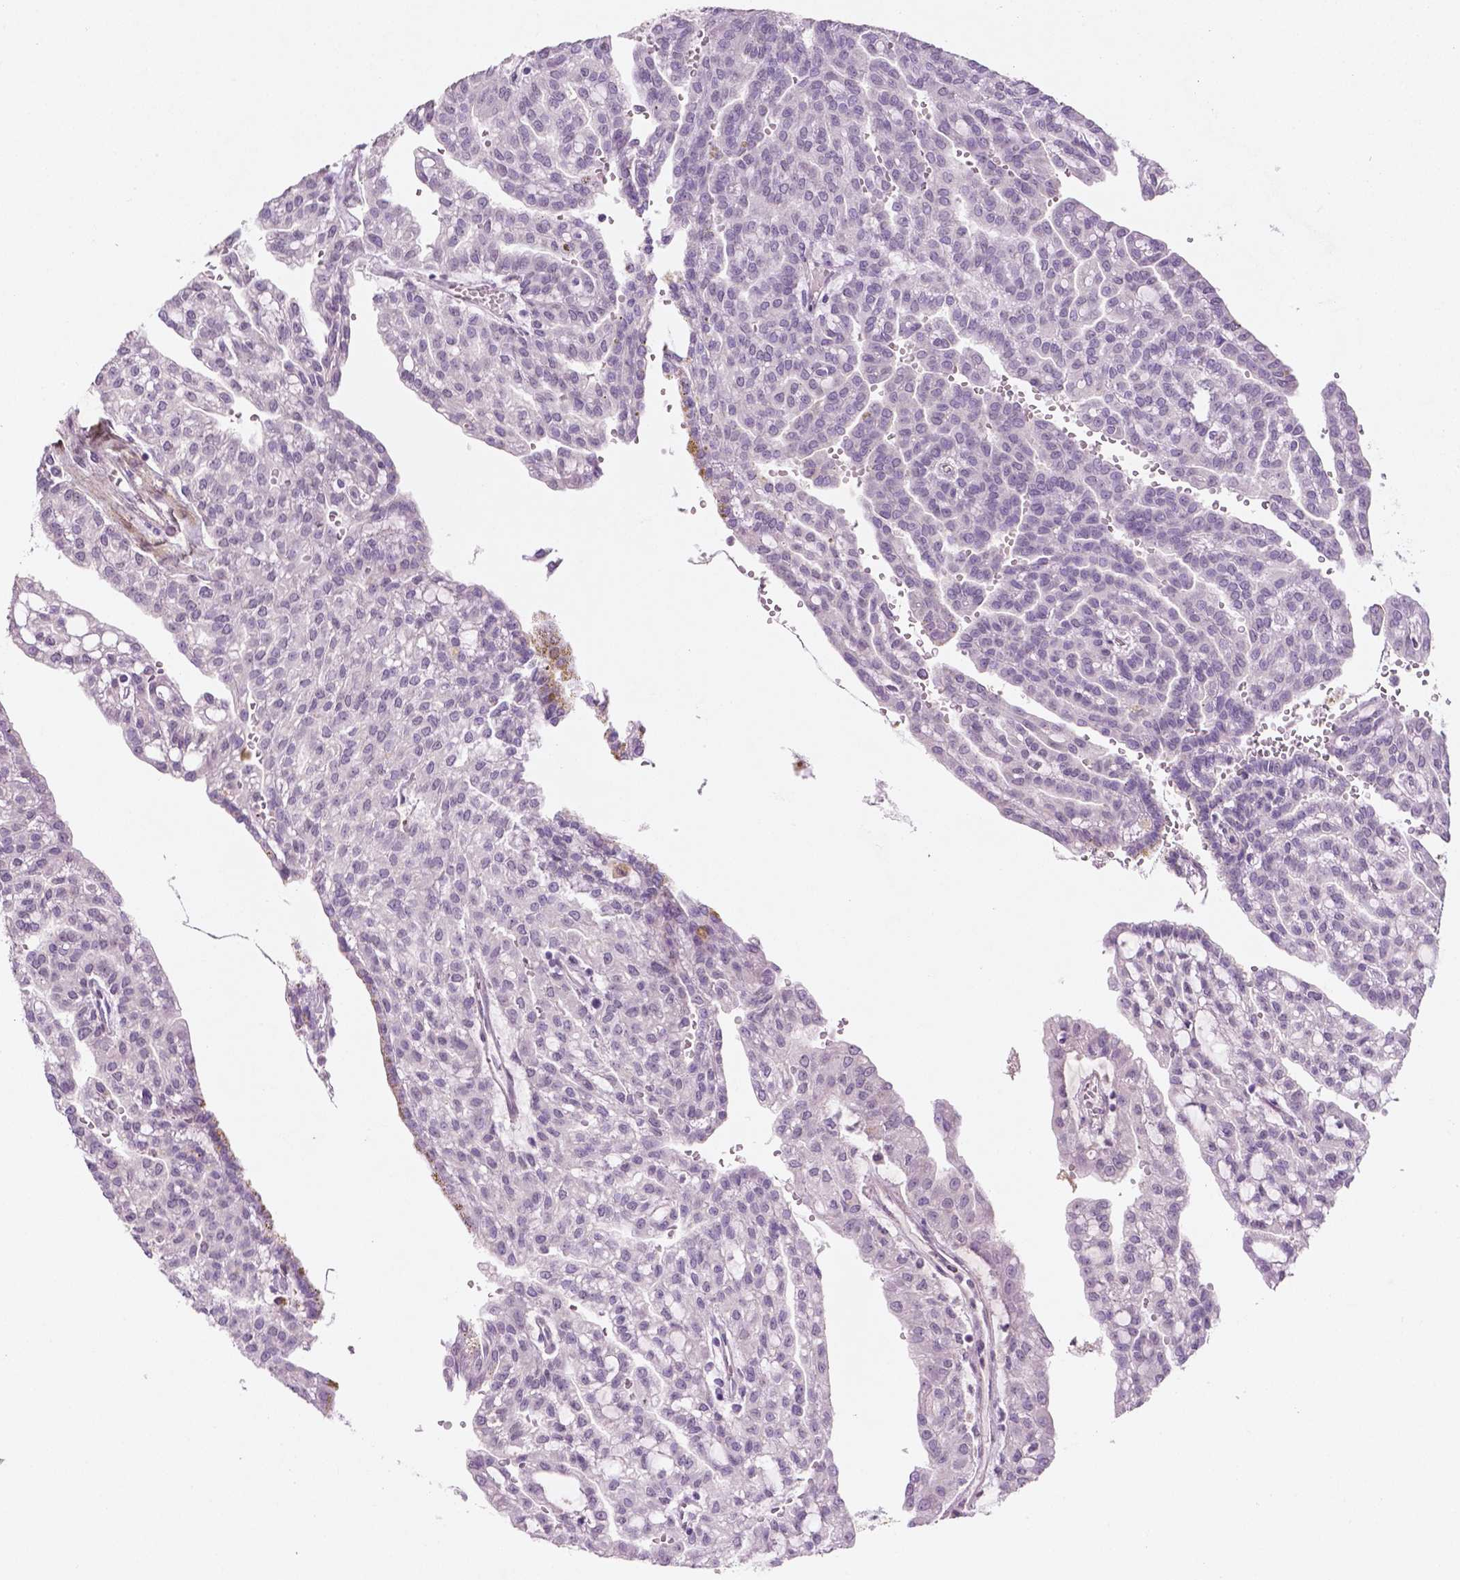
{"staining": {"intensity": "negative", "quantity": "none", "location": "none"}, "tissue": "renal cancer", "cell_type": "Tumor cells", "image_type": "cancer", "snomed": [{"axis": "morphology", "description": "Adenocarcinoma, NOS"}, {"axis": "topography", "description": "Kidney"}], "caption": "An immunohistochemistry (IHC) histopathology image of adenocarcinoma (renal) is shown. There is no staining in tumor cells of adenocarcinoma (renal). (Immunohistochemistry (ihc), brightfield microscopy, high magnification).", "gene": "DLG2", "patient": {"sex": "male", "age": 63}}